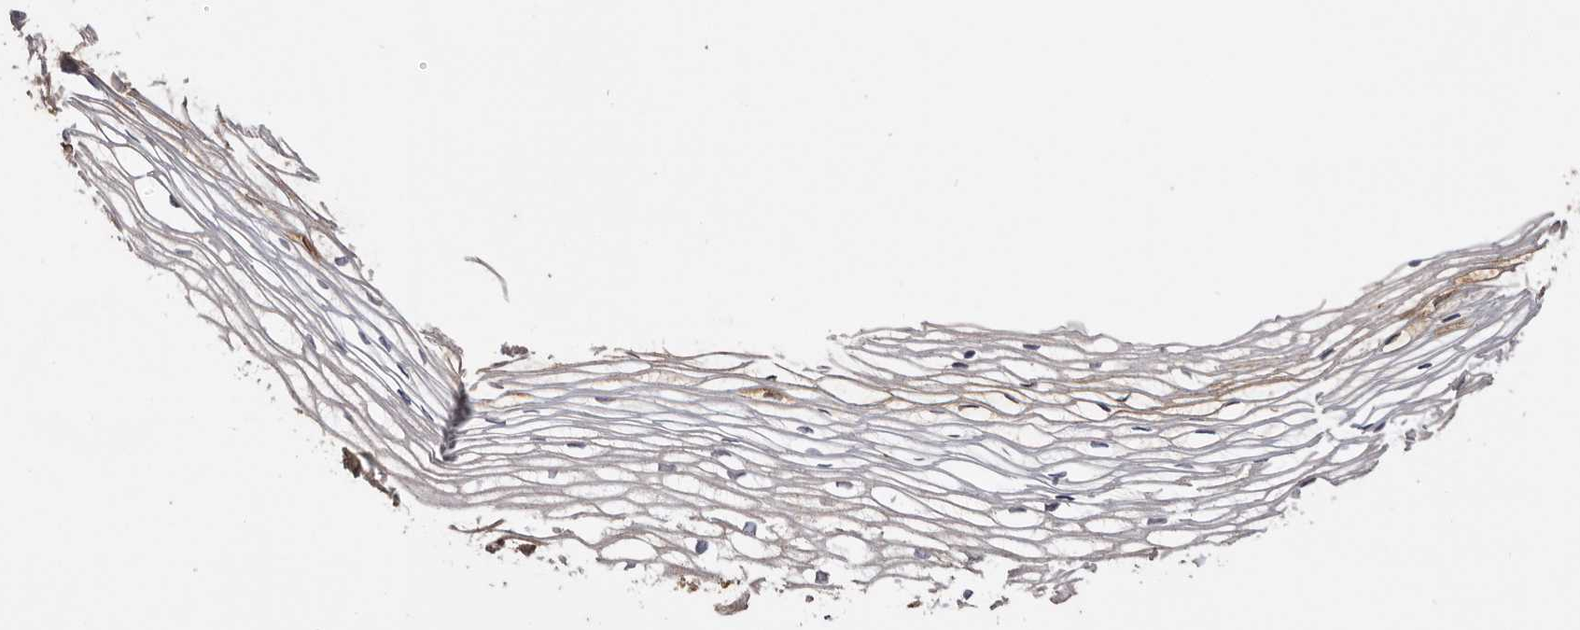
{"staining": {"intensity": "negative", "quantity": "none", "location": "none"}, "tissue": "cervix", "cell_type": "Glandular cells", "image_type": "normal", "snomed": [{"axis": "morphology", "description": "Normal tissue, NOS"}, {"axis": "topography", "description": "Cervix"}], "caption": "The photomicrograph shows no significant positivity in glandular cells of cervix. (DAB immunohistochemistry (IHC), high magnification).", "gene": "LGALS7B", "patient": {"sex": "female", "age": 27}}